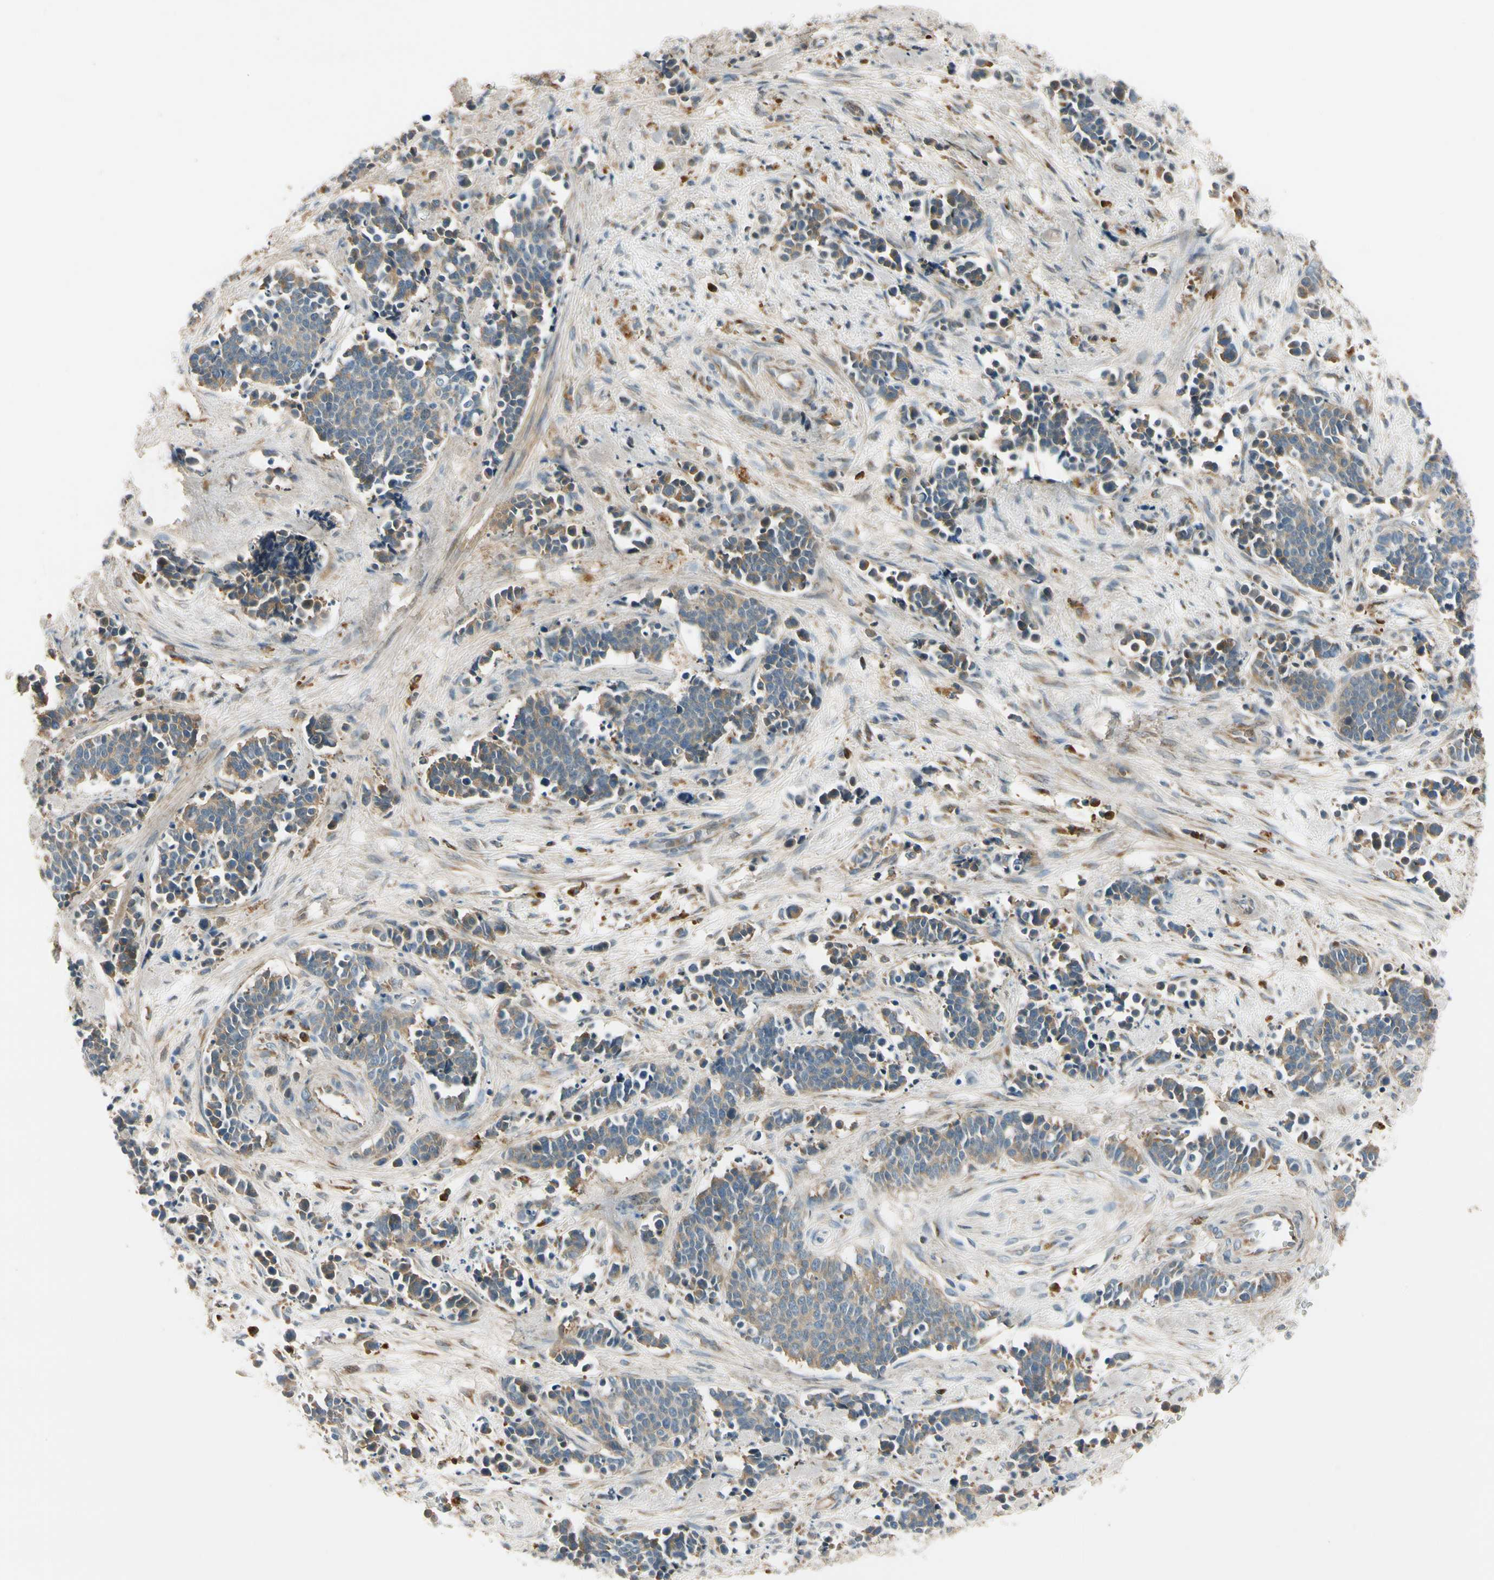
{"staining": {"intensity": "weak", "quantity": ">75%", "location": "cytoplasmic/membranous"}, "tissue": "cervical cancer", "cell_type": "Tumor cells", "image_type": "cancer", "snomed": [{"axis": "morphology", "description": "Squamous cell carcinoma, NOS"}, {"axis": "topography", "description": "Cervix"}], "caption": "The histopathology image exhibits immunohistochemical staining of cervical cancer (squamous cell carcinoma). There is weak cytoplasmic/membranous staining is present in about >75% of tumor cells.", "gene": "MST1R", "patient": {"sex": "female", "age": 35}}